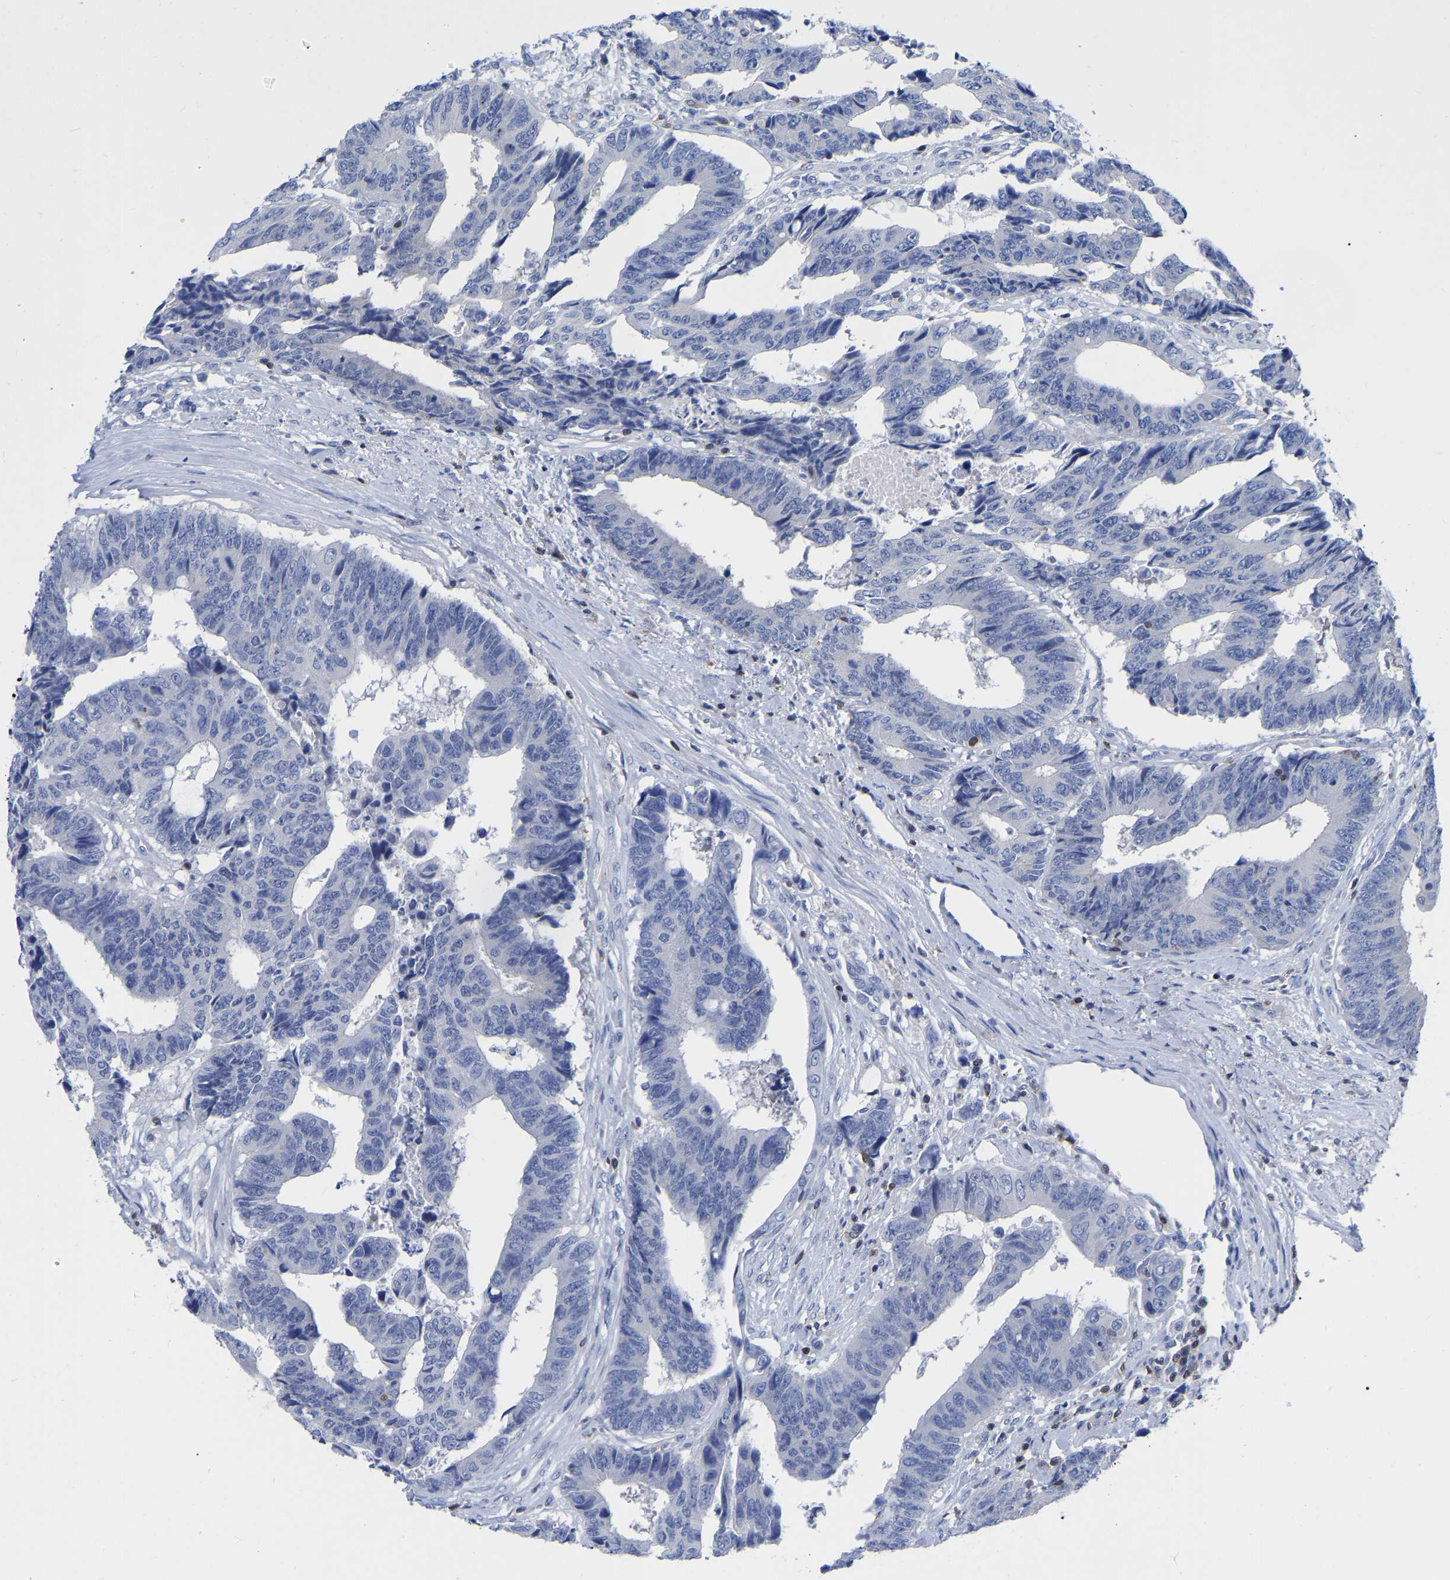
{"staining": {"intensity": "negative", "quantity": "none", "location": "none"}, "tissue": "colorectal cancer", "cell_type": "Tumor cells", "image_type": "cancer", "snomed": [{"axis": "morphology", "description": "Adenocarcinoma, NOS"}, {"axis": "topography", "description": "Rectum"}], "caption": "Colorectal adenocarcinoma was stained to show a protein in brown. There is no significant expression in tumor cells.", "gene": "PTPN7", "patient": {"sex": "male", "age": 84}}